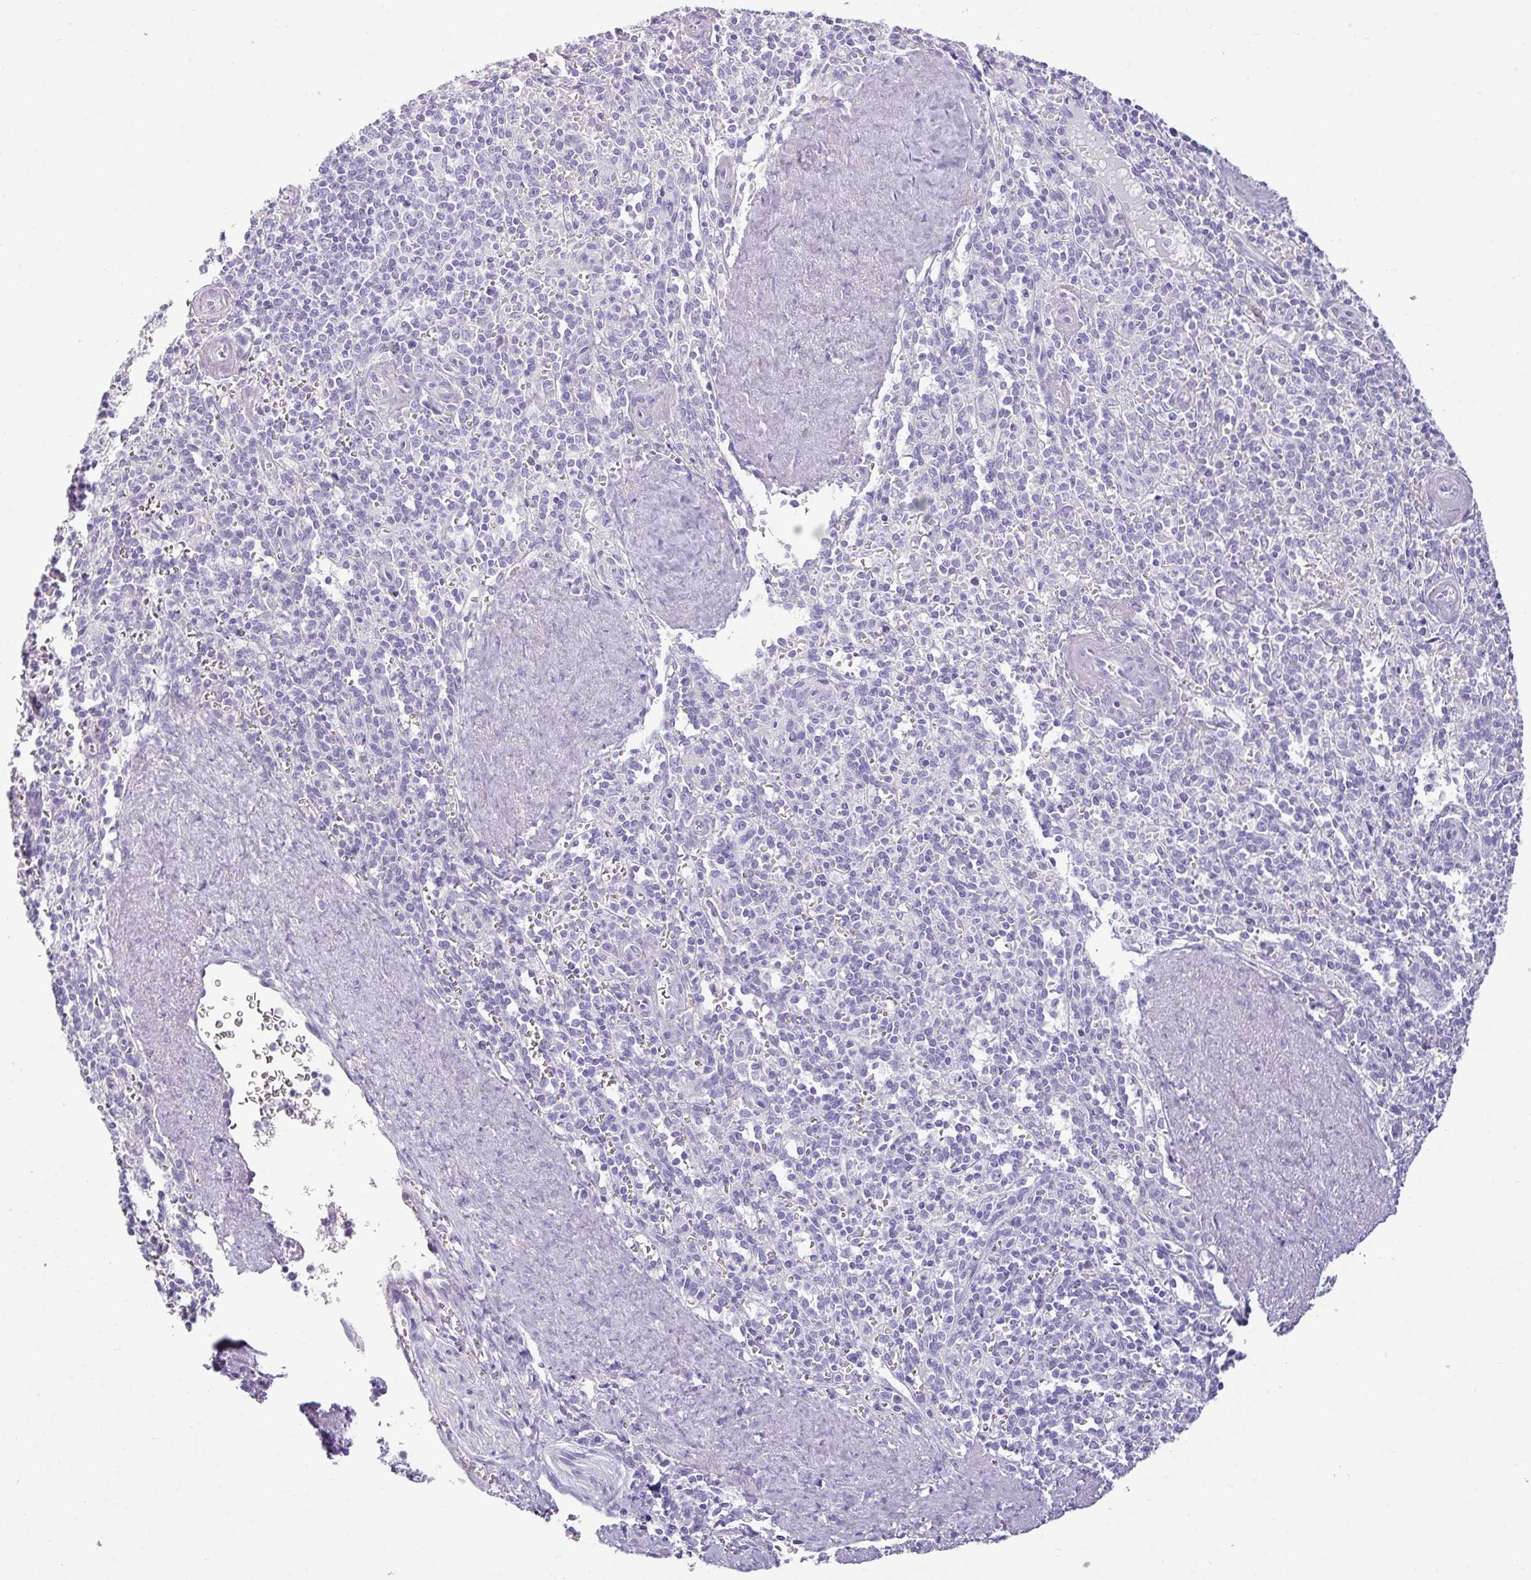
{"staining": {"intensity": "negative", "quantity": "none", "location": "none"}, "tissue": "spleen", "cell_type": "Cells in red pulp", "image_type": "normal", "snomed": [{"axis": "morphology", "description": "Normal tissue, NOS"}, {"axis": "topography", "description": "Spleen"}], "caption": "Immunohistochemistry photomicrograph of unremarkable human spleen stained for a protein (brown), which reveals no positivity in cells in red pulp. (DAB immunohistochemistry (IHC) visualized using brightfield microscopy, high magnification).", "gene": "VCX2", "patient": {"sex": "female", "age": 70}}